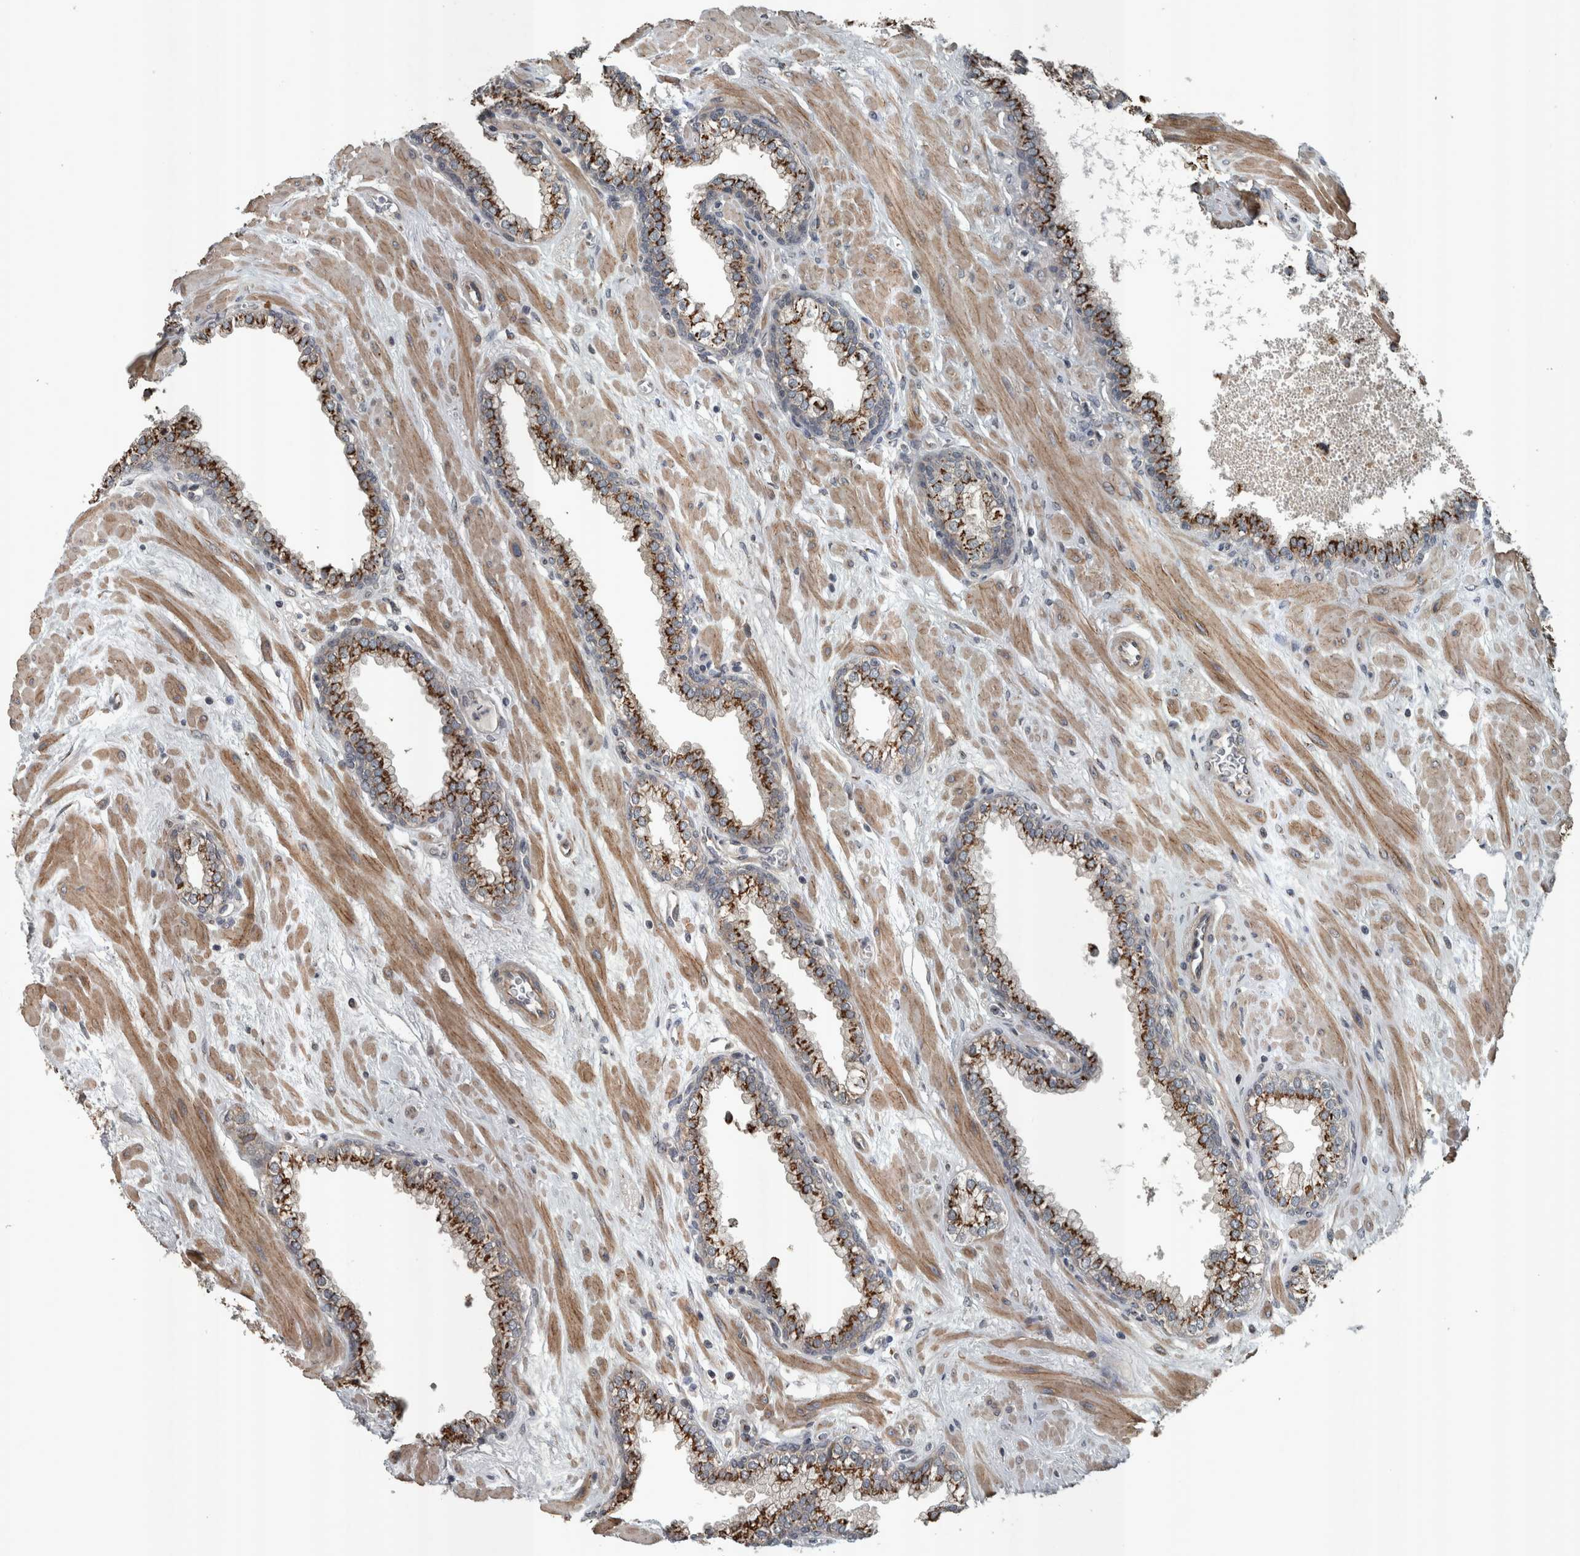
{"staining": {"intensity": "strong", "quantity": ">75%", "location": "cytoplasmic/membranous"}, "tissue": "prostate", "cell_type": "Glandular cells", "image_type": "normal", "snomed": [{"axis": "morphology", "description": "Normal tissue, NOS"}, {"axis": "morphology", "description": "Urothelial carcinoma, Low grade"}, {"axis": "topography", "description": "Urinary bladder"}, {"axis": "topography", "description": "Prostate"}], "caption": "Brown immunohistochemical staining in benign human prostate demonstrates strong cytoplasmic/membranous positivity in about >75% of glandular cells.", "gene": "ZNF345", "patient": {"sex": "male", "age": 60}}